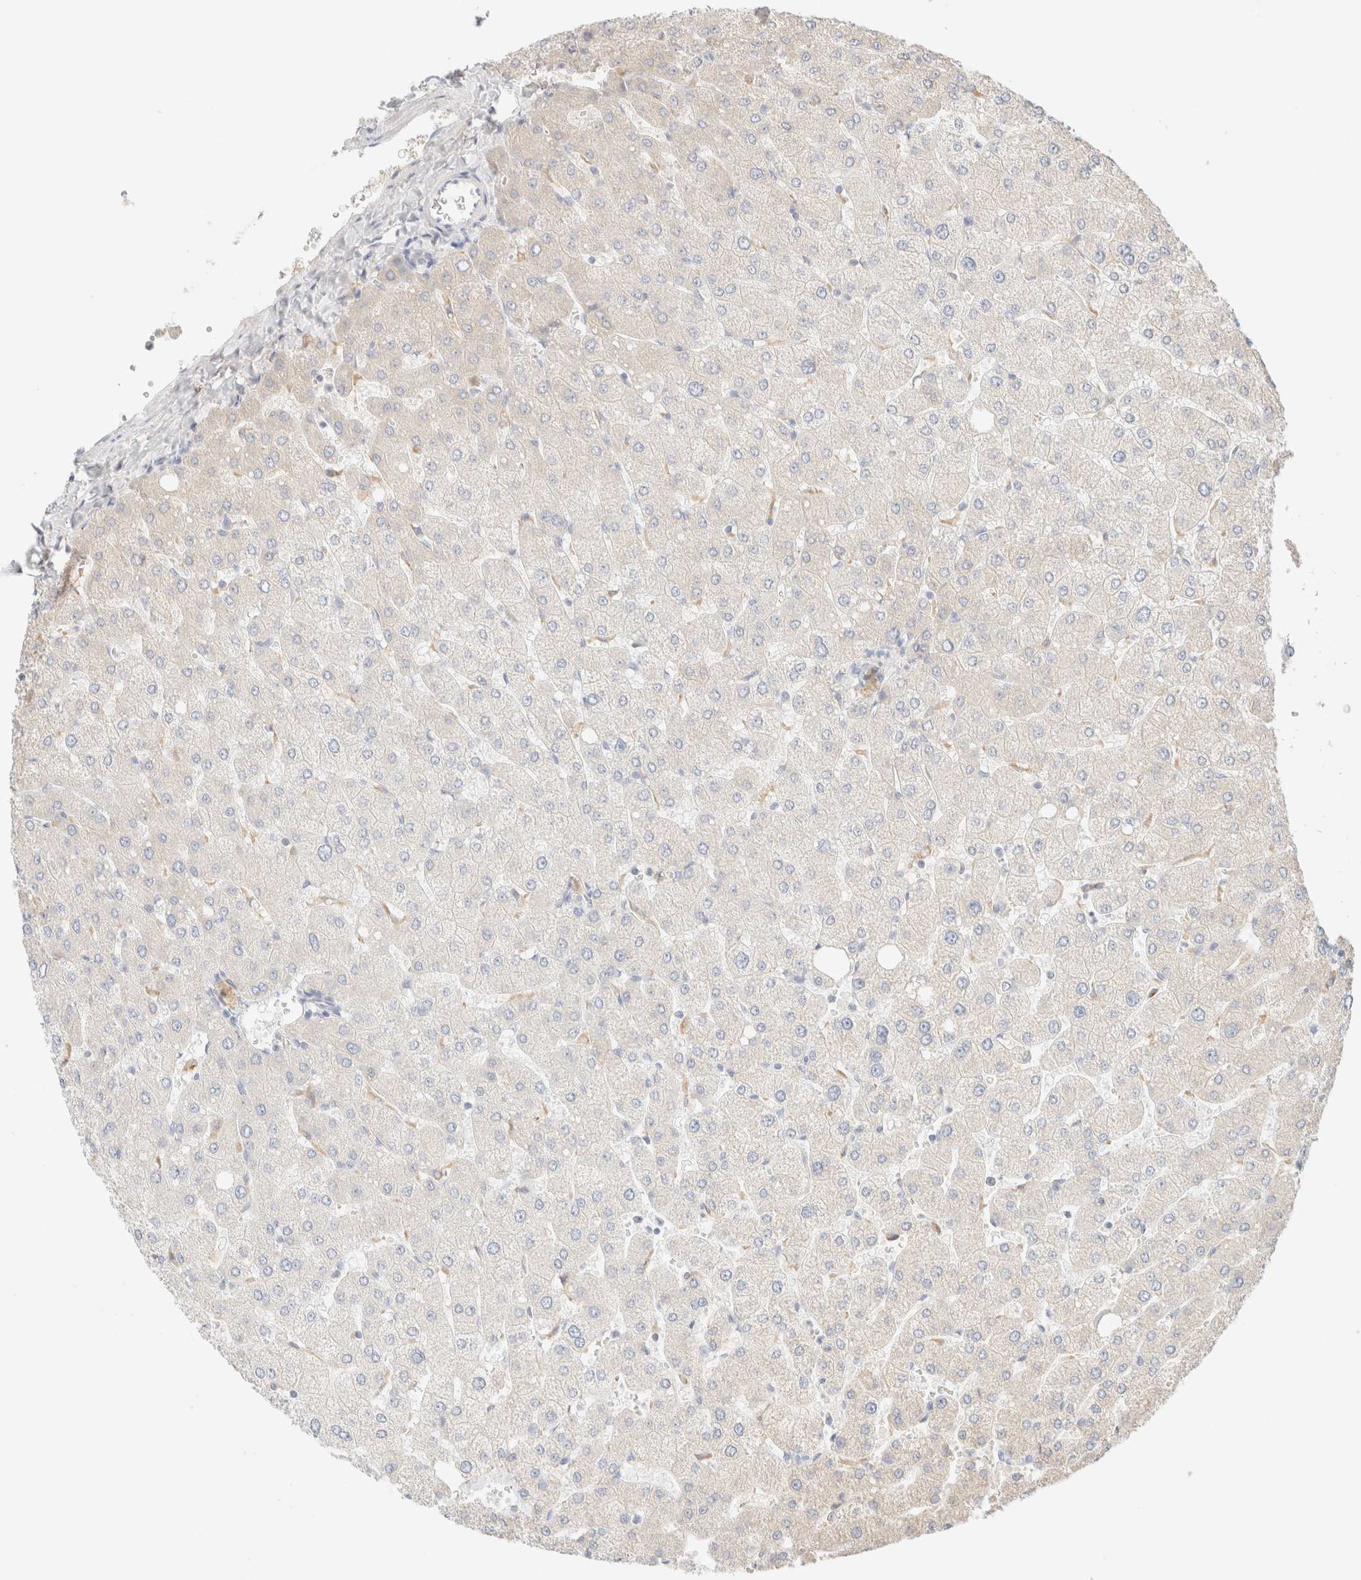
{"staining": {"intensity": "negative", "quantity": "none", "location": "none"}, "tissue": "liver", "cell_type": "Cholangiocytes", "image_type": "normal", "snomed": [{"axis": "morphology", "description": "Normal tissue, NOS"}, {"axis": "topography", "description": "Liver"}], "caption": "A high-resolution micrograph shows IHC staining of benign liver, which displays no significant staining in cholangiocytes. The staining is performed using DAB brown chromogen with nuclei counter-stained in using hematoxylin.", "gene": "SARM1", "patient": {"sex": "male", "age": 55}}